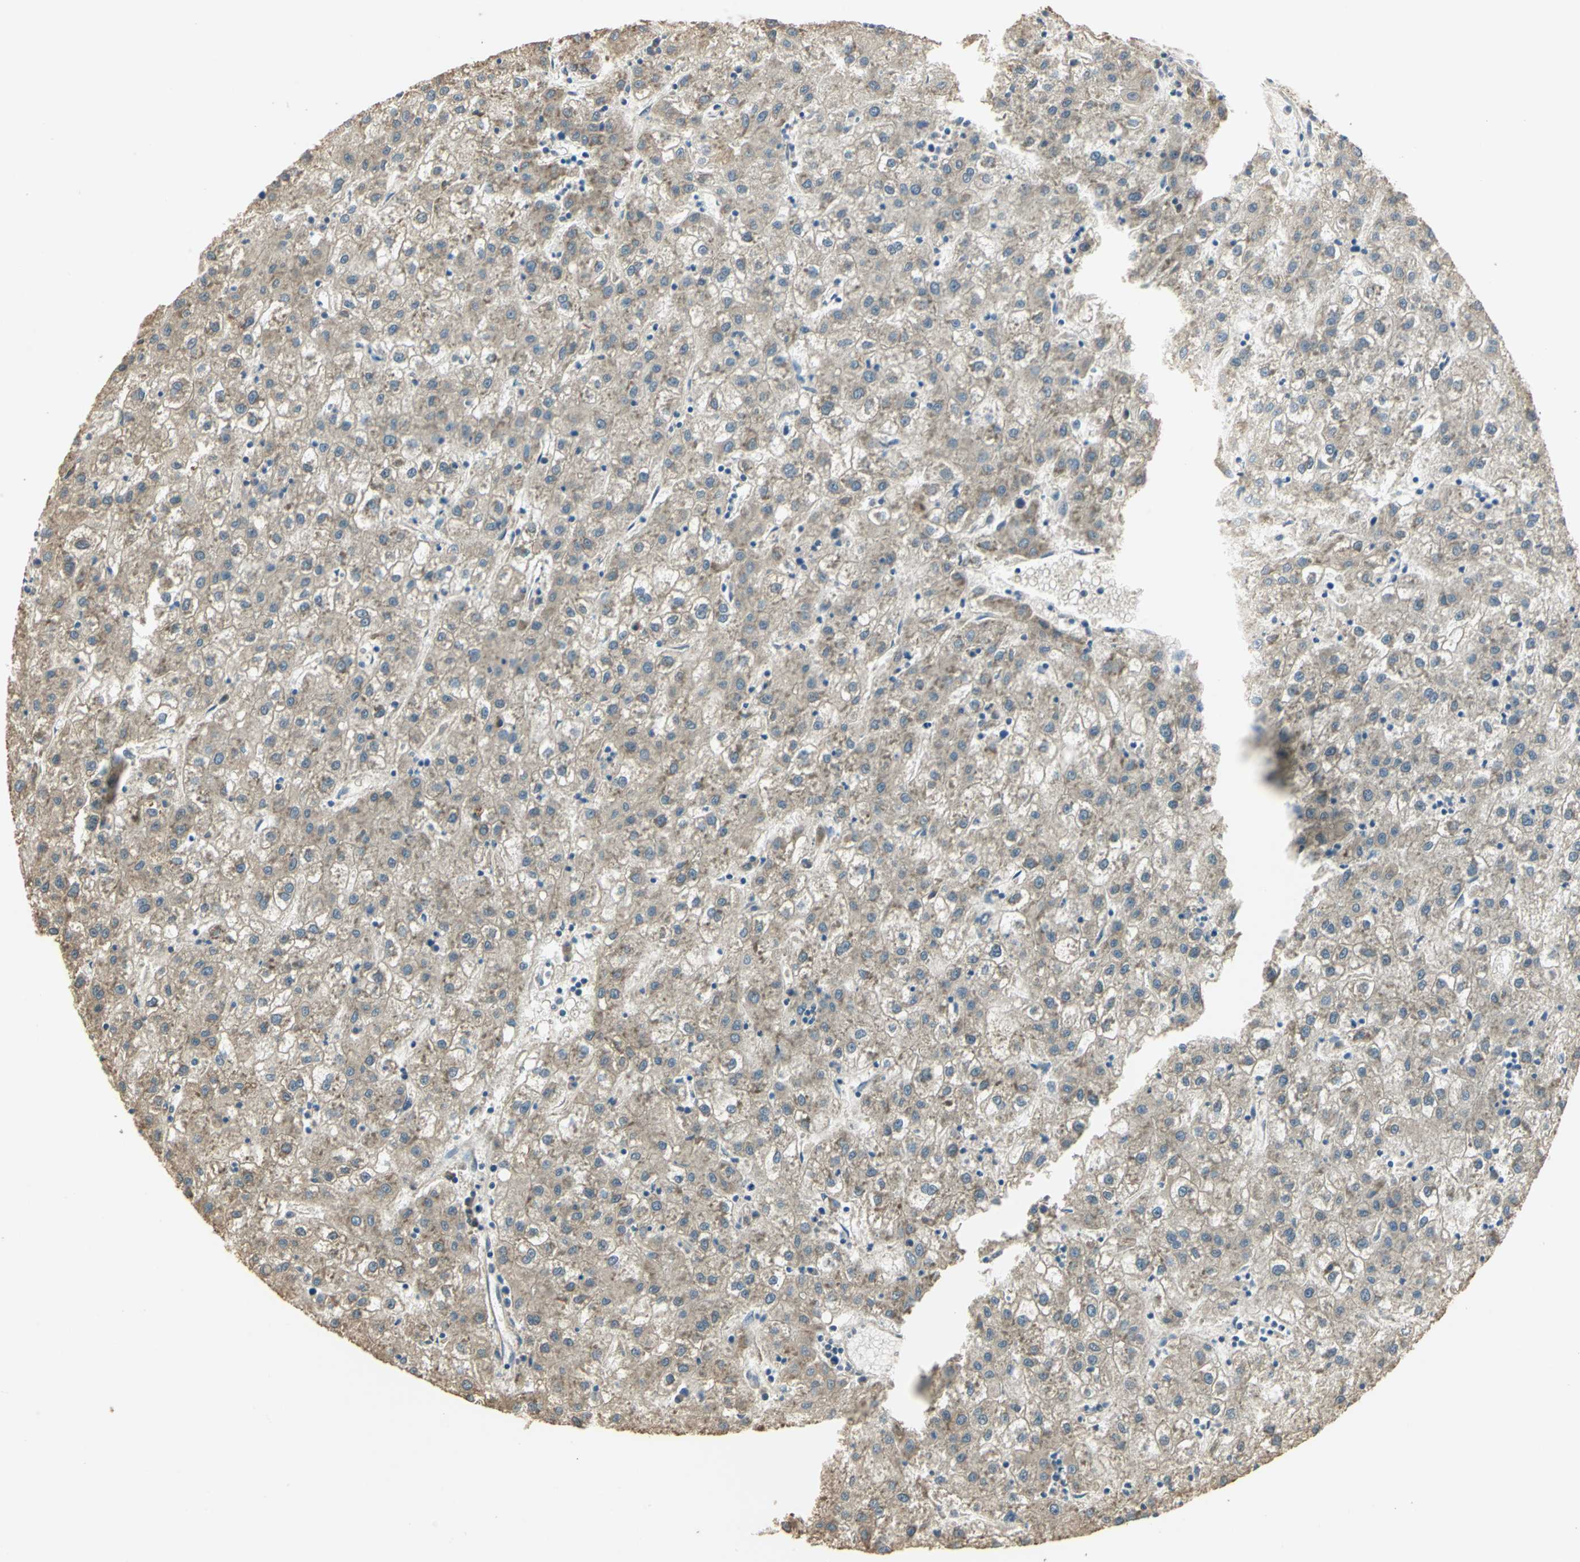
{"staining": {"intensity": "moderate", "quantity": ">75%", "location": "cytoplasmic/membranous"}, "tissue": "liver cancer", "cell_type": "Tumor cells", "image_type": "cancer", "snomed": [{"axis": "morphology", "description": "Carcinoma, Hepatocellular, NOS"}, {"axis": "topography", "description": "Liver"}], "caption": "Moderate cytoplasmic/membranous positivity for a protein is identified in approximately >75% of tumor cells of hepatocellular carcinoma (liver) using immunohistochemistry.", "gene": "SHC2", "patient": {"sex": "male", "age": 72}}